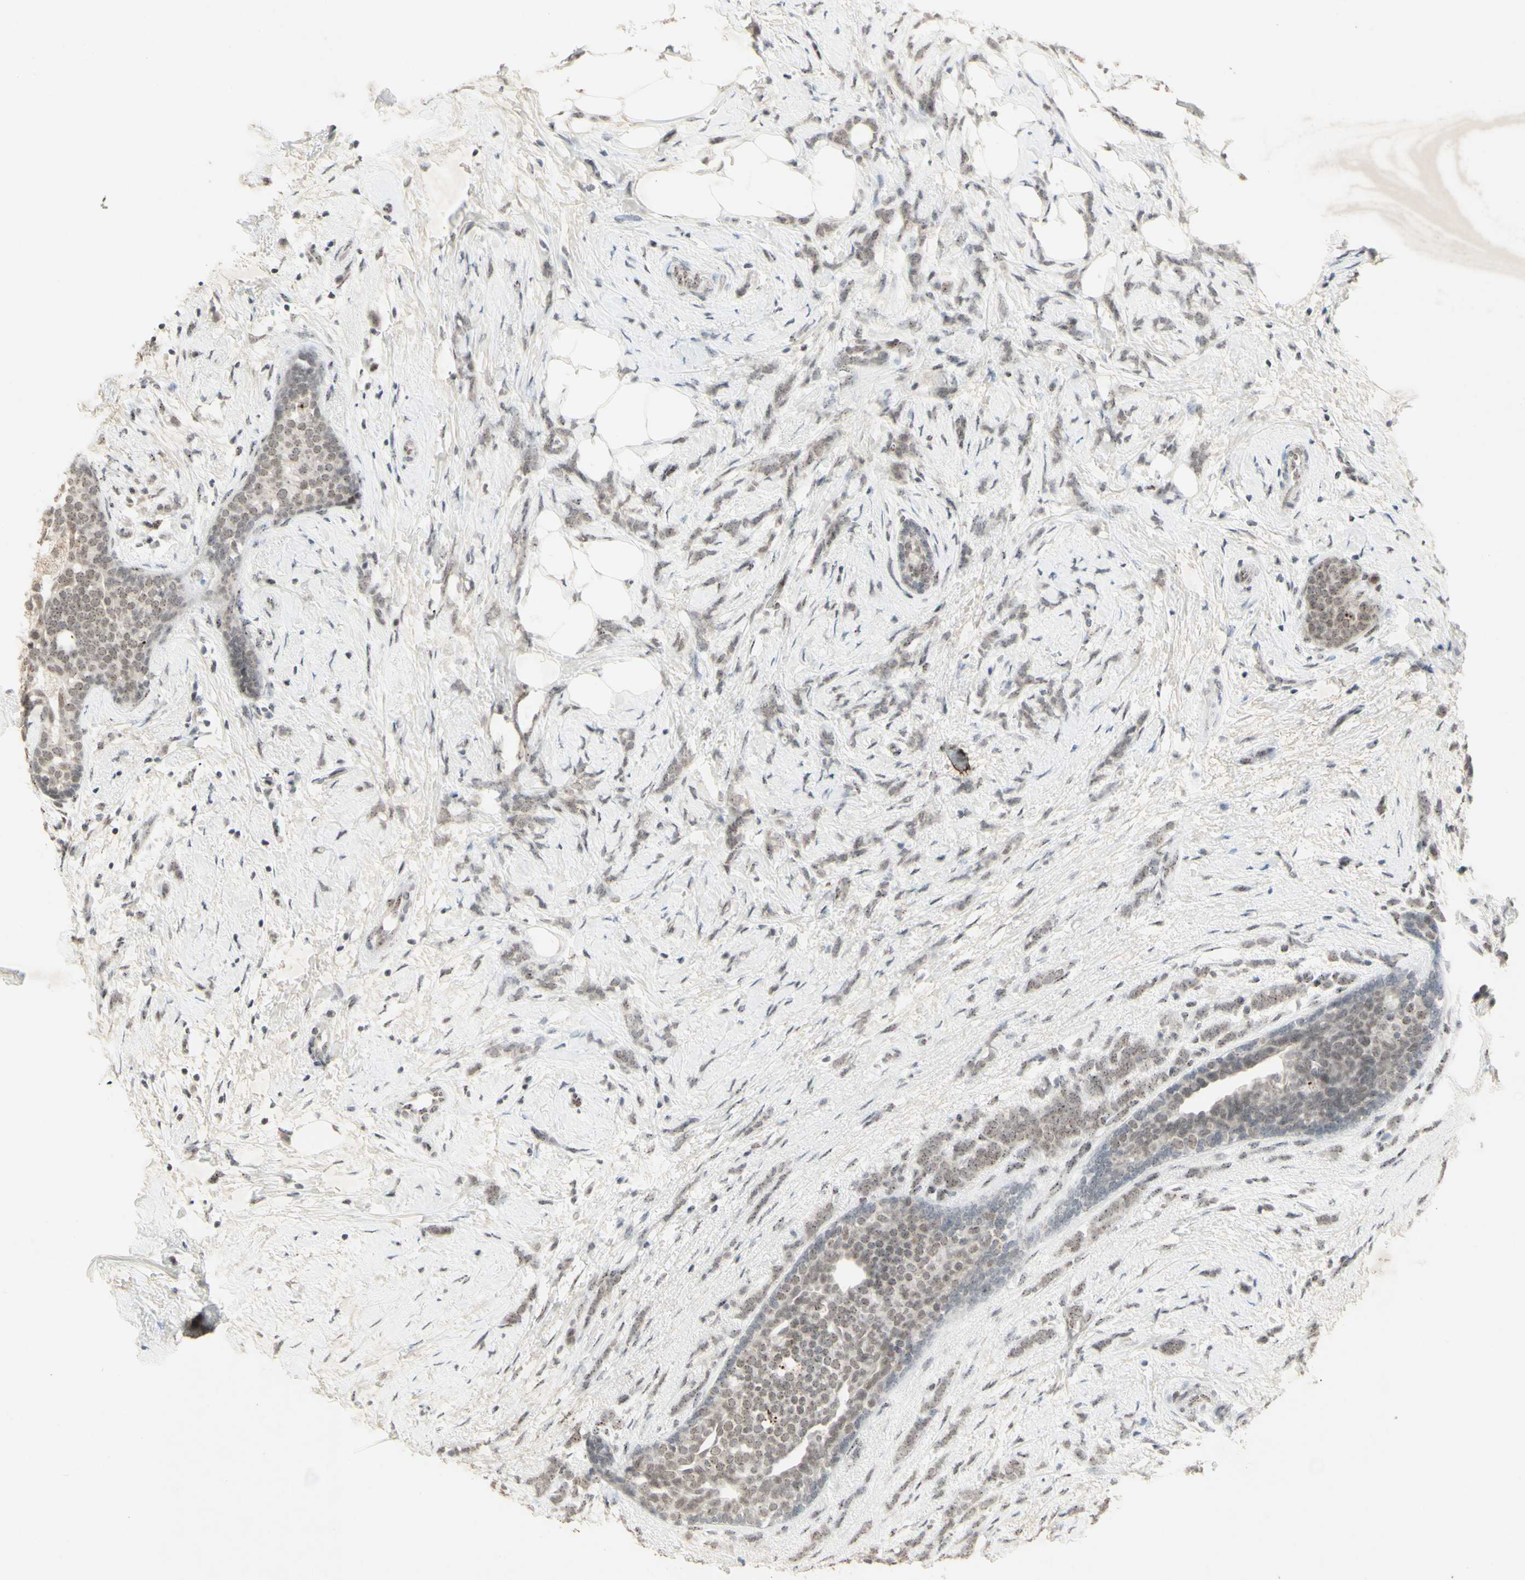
{"staining": {"intensity": "weak", "quantity": "25%-75%", "location": "nuclear"}, "tissue": "breast cancer", "cell_type": "Tumor cells", "image_type": "cancer", "snomed": [{"axis": "morphology", "description": "Lobular carcinoma, in situ"}, {"axis": "morphology", "description": "Lobular carcinoma"}, {"axis": "topography", "description": "Breast"}], "caption": "Tumor cells demonstrate low levels of weak nuclear staining in about 25%-75% of cells in human breast cancer (lobular carcinoma).", "gene": "CENPB", "patient": {"sex": "female", "age": 41}}